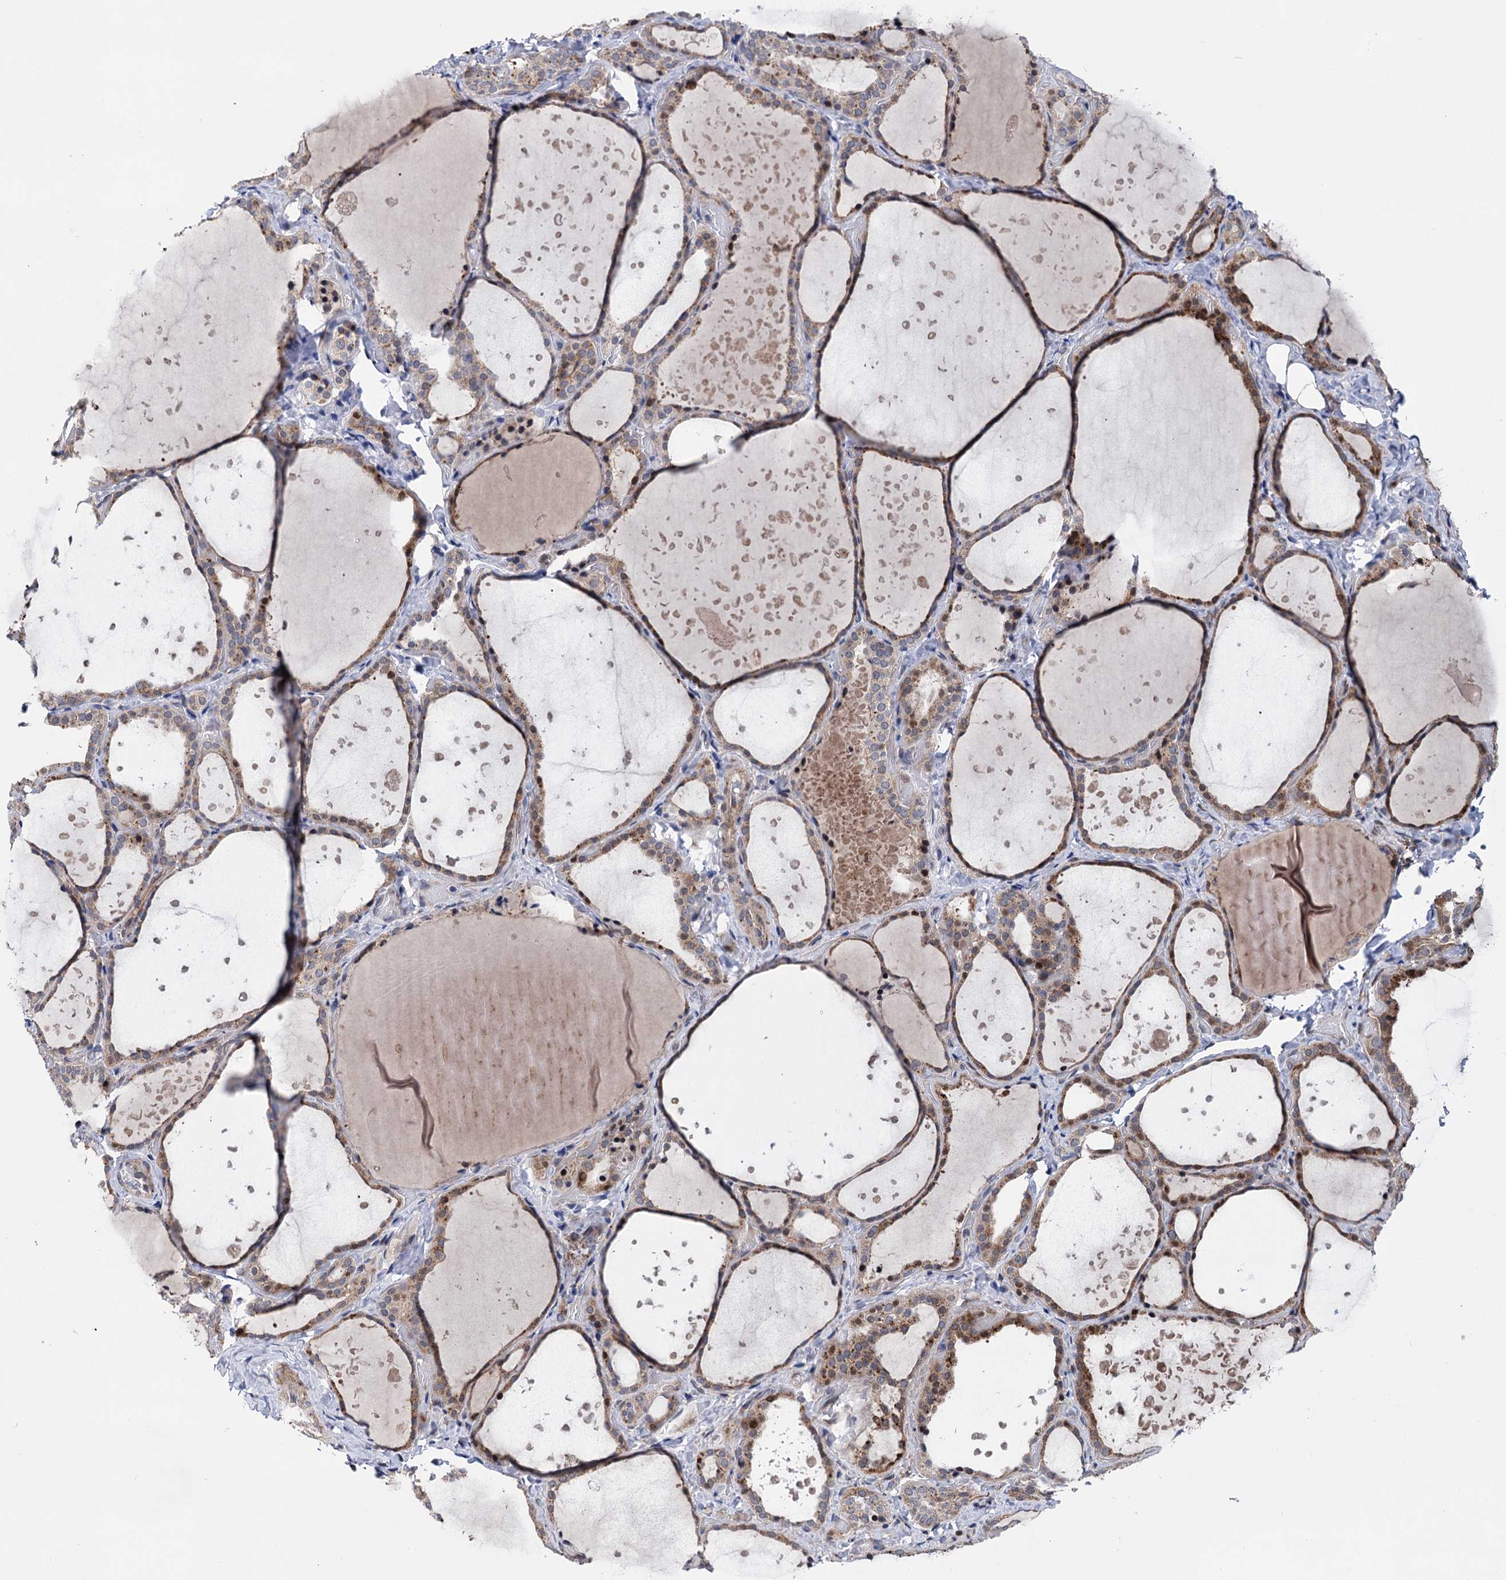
{"staining": {"intensity": "moderate", "quantity": ">75%", "location": "cytoplasmic/membranous"}, "tissue": "thyroid gland", "cell_type": "Glandular cells", "image_type": "normal", "snomed": [{"axis": "morphology", "description": "Normal tissue, NOS"}, {"axis": "topography", "description": "Thyroid gland"}], "caption": "Benign thyroid gland was stained to show a protein in brown. There is medium levels of moderate cytoplasmic/membranous positivity in about >75% of glandular cells. The staining is performed using DAB (3,3'-diaminobenzidine) brown chromogen to label protein expression. The nuclei are counter-stained blue using hematoxylin.", "gene": "UBR1", "patient": {"sex": "female", "age": 44}}